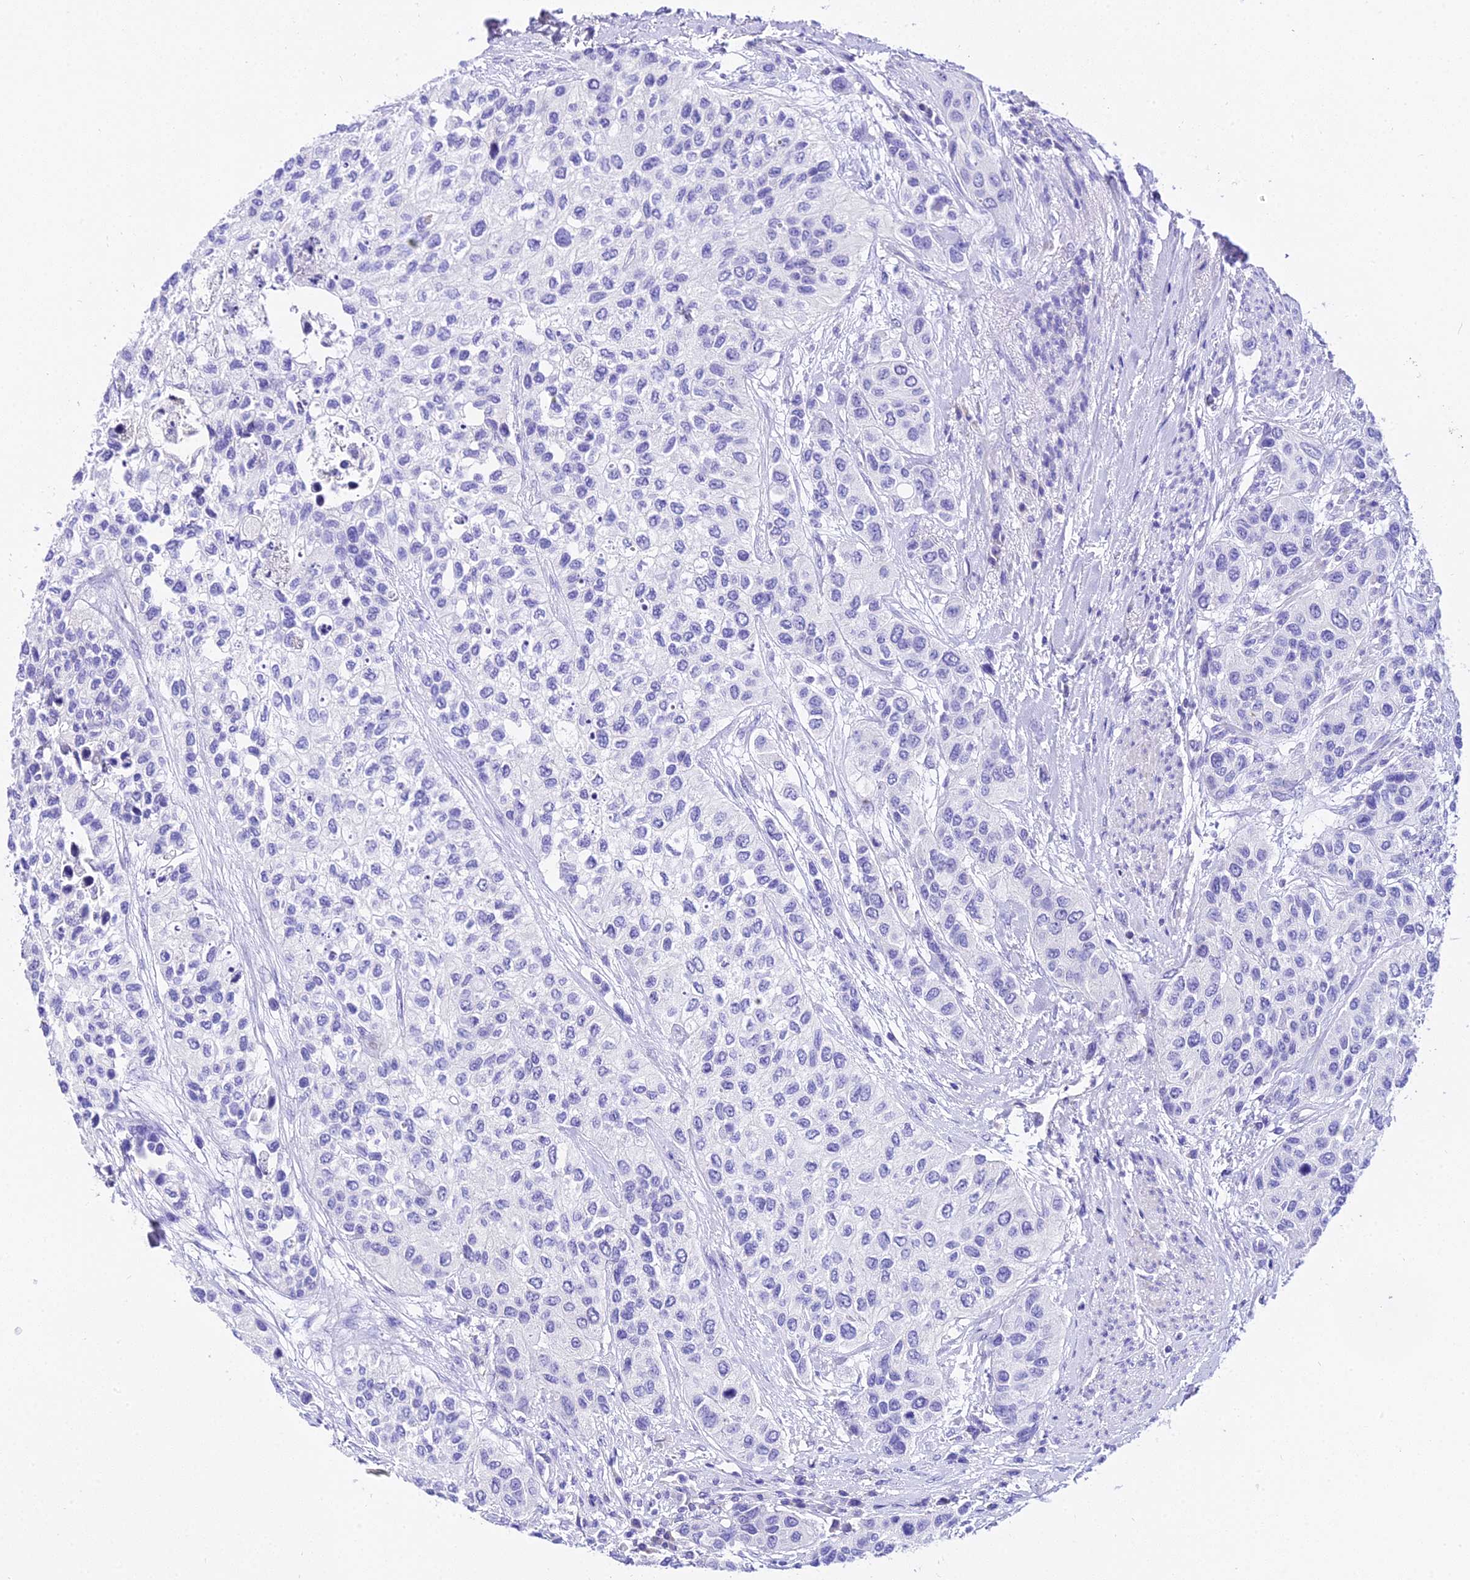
{"staining": {"intensity": "negative", "quantity": "none", "location": "none"}, "tissue": "urothelial cancer", "cell_type": "Tumor cells", "image_type": "cancer", "snomed": [{"axis": "morphology", "description": "Normal tissue, NOS"}, {"axis": "morphology", "description": "Urothelial carcinoma, High grade"}, {"axis": "topography", "description": "Vascular tissue"}, {"axis": "topography", "description": "Urinary bladder"}], "caption": "This is an immunohistochemistry histopathology image of high-grade urothelial carcinoma. There is no expression in tumor cells.", "gene": "DEFB106A", "patient": {"sex": "female", "age": 56}}